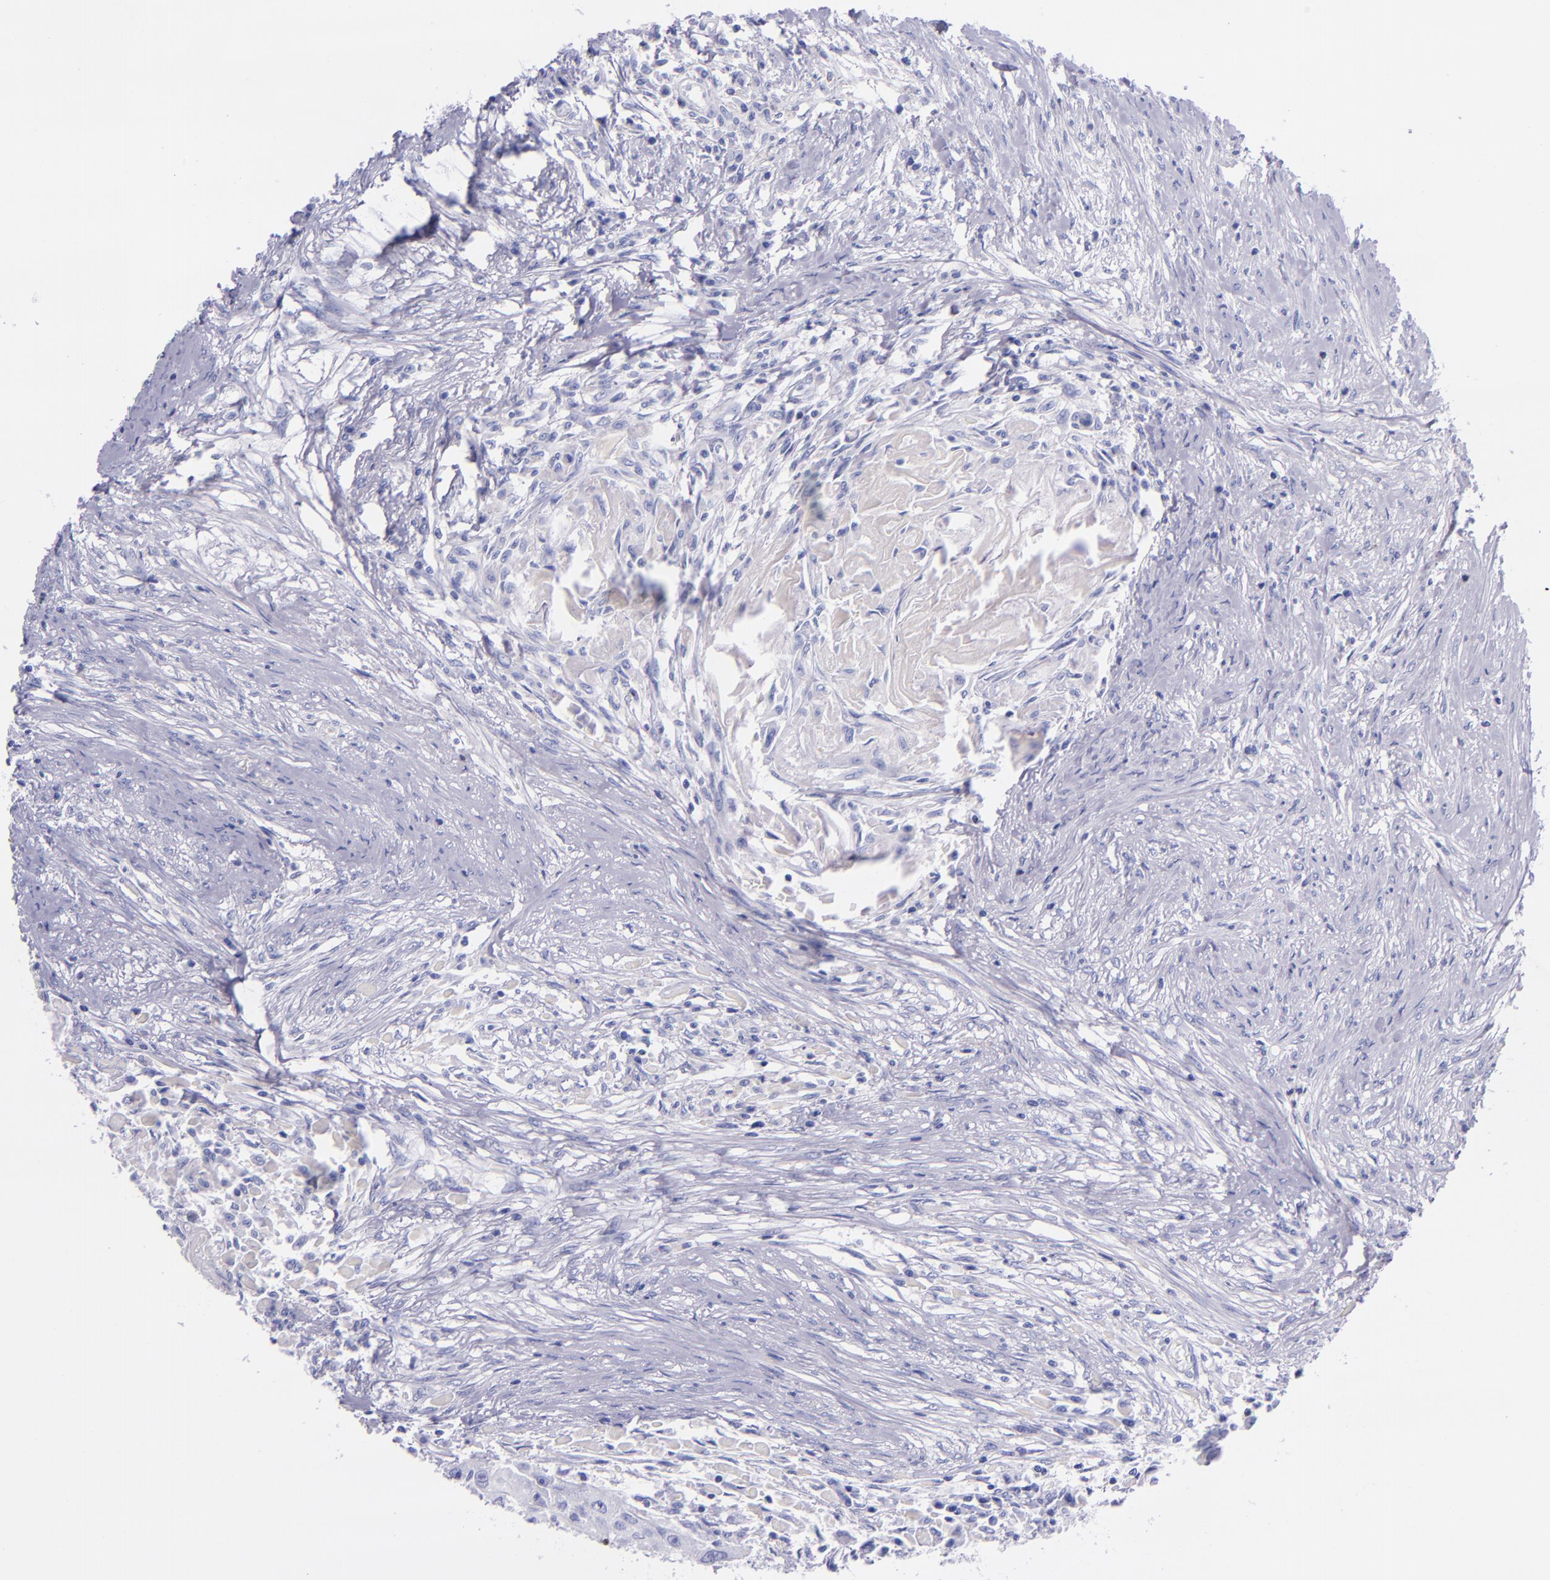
{"staining": {"intensity": "negative", "quantity": "none", "location": "none"}, "tissue": "head and neck cancer", "cell_type": "Tumor cells", "image_type": "cancer", "snomed": [{"axis": "morphology", "description": "Squamous cell carcinoma, NOS"}, {"axis": "topography", "description": "Head-Neck"}], "caption": "DAB immunohistochemical staining of head and neck cancer demonstrates no significant positivity in tumor cells.", "gene": "LAG3", "patient": {"sex": "male", "age": 64}}